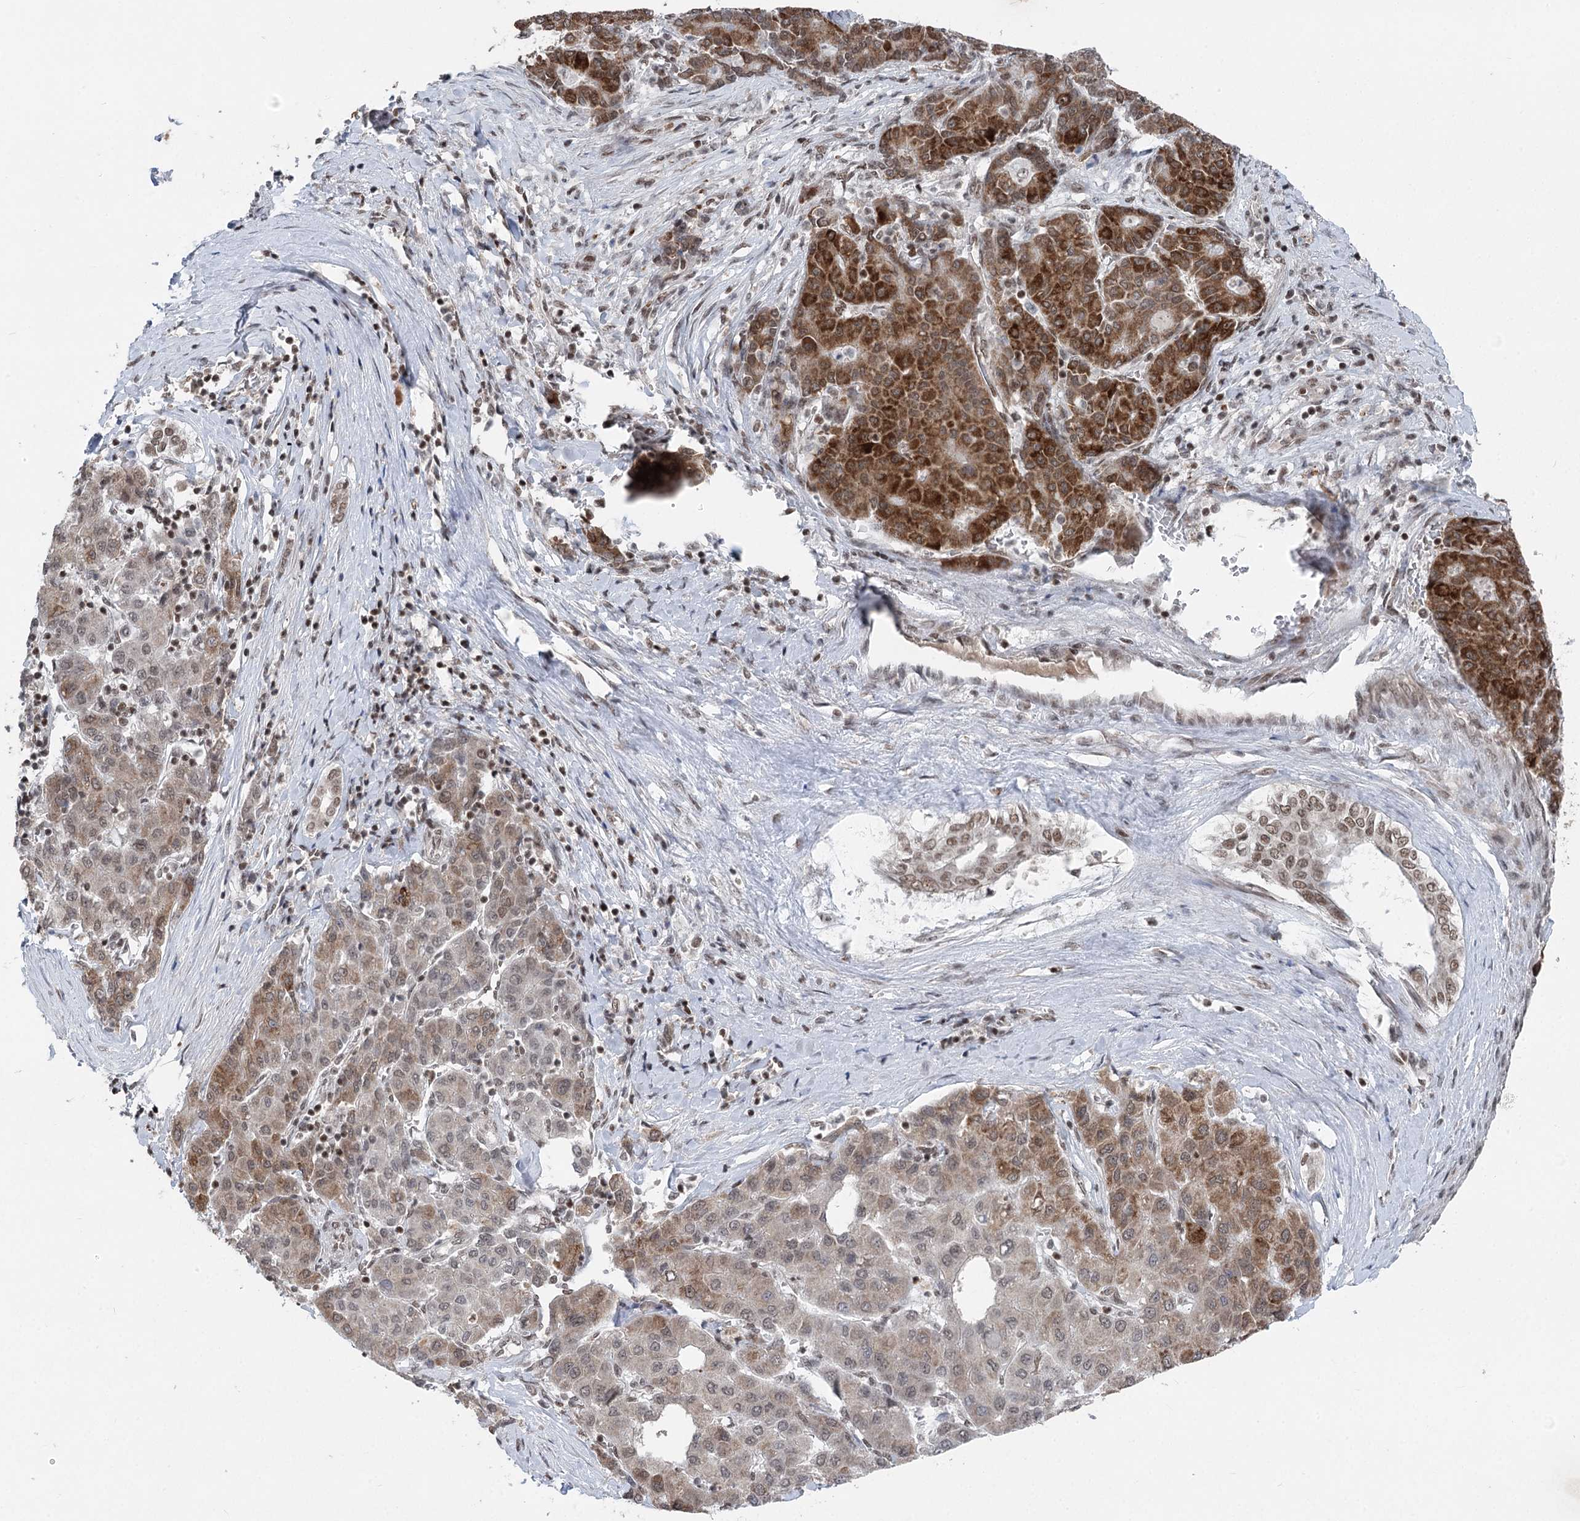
{"staining": {"intensity": "strong", "quantity": "<25%", "location": "cytoplasmic/membranous"}, "tissue": "liver cancer", "cell_type": "Tumor cells", "image_type": "cancer", "snomed": [{"axis": "morphology", "description": "Carcinoma, Hepatocellular, NOS"}, {"axis": "topography", "description": "Liver"}], "caption": "Immunohistochemistry image of neoplastic tissue: human liver hepatocellular carcinoma stained using immunohistochemistry (IHC) displays medium levels of strong protein expression localized specifically in the cytoplasmic/membranous of tumor cells, appearing as a cytoplasmic/membranous brown color.", "gene": "CGGBP1", "patient": {"sex": "male", "age": 65}}